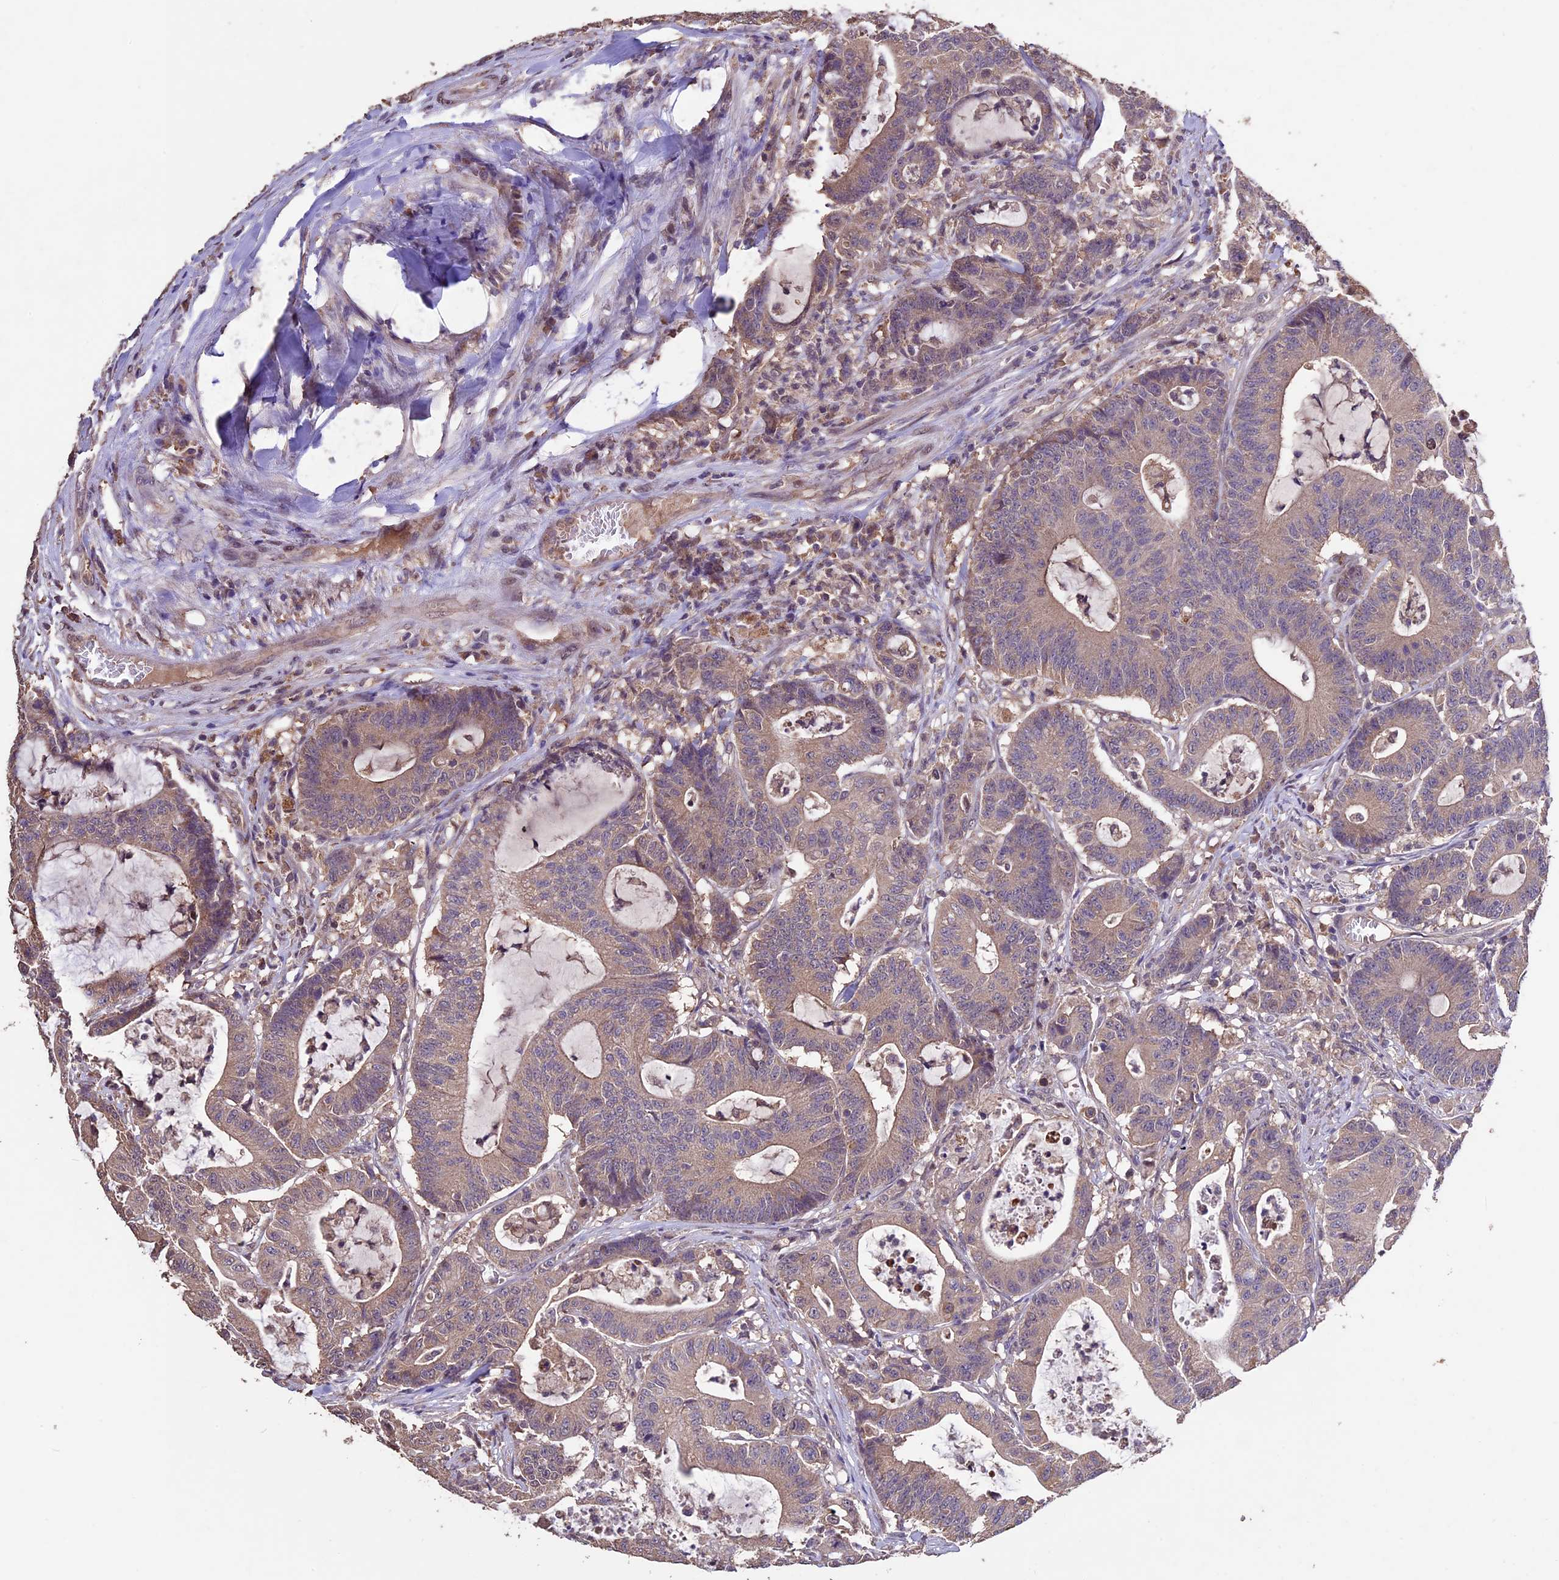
{"staining": {"intensity": "weak", "quantity": "25%-75%", "location": "cytoplasmic/membranous"}, "tissue": "colorectal cancer", "cell_type": "Tumor cells", "image_type": "cancer", "snomed": [{"axis": "morphology", "description": "Adenocarcinoma, NOS"}, {"axis": "topography", "description": "Colon"}], "caption": "Tumor cells exhibit low levels of weak cytoplasmic/membranous expression in about 25%-75% of cells in adenocarcinoma (colorectal).", "gene": "DIS3L", "patient": {"sex": "female", "age": 84}}